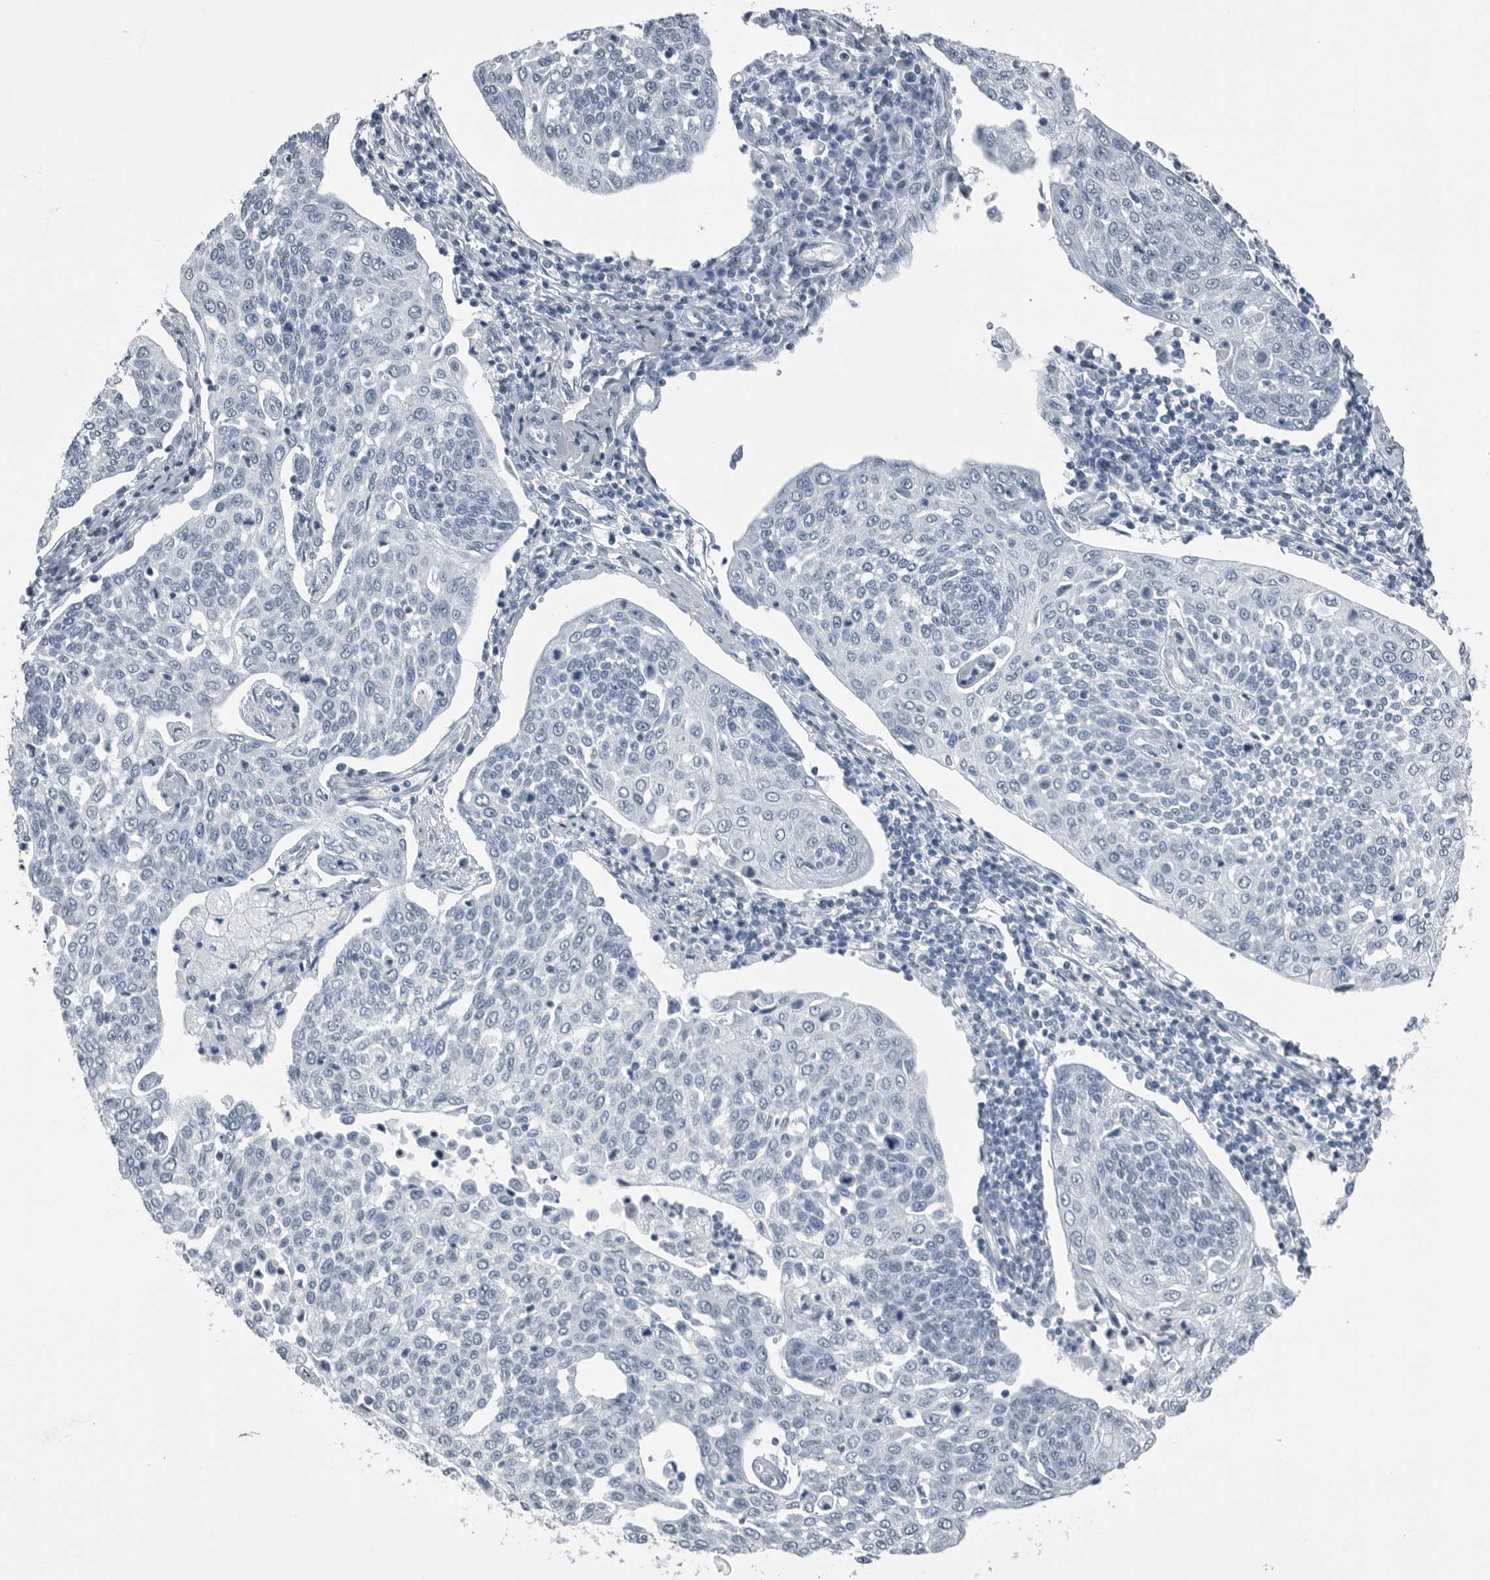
{"staining": {"intensity": "negative", "quantity": "none", "location": "none"}, "tissue": "cervical cancer", "cell_type": "Tumor cells", "image_type": "cancer", "snomed": [{"axis": "morphology", "description": "Squamous cell carcinoma, NOS"}, {"axis": "topography", "description": "Cervix"}], "caption": "Photomicrograph shows no protein staining in tumor cells of cervical cancer (squamous cell carcinoma) tissue.", "gene": "SPINK1", "patient": {"sex": "female", "age": 34}}